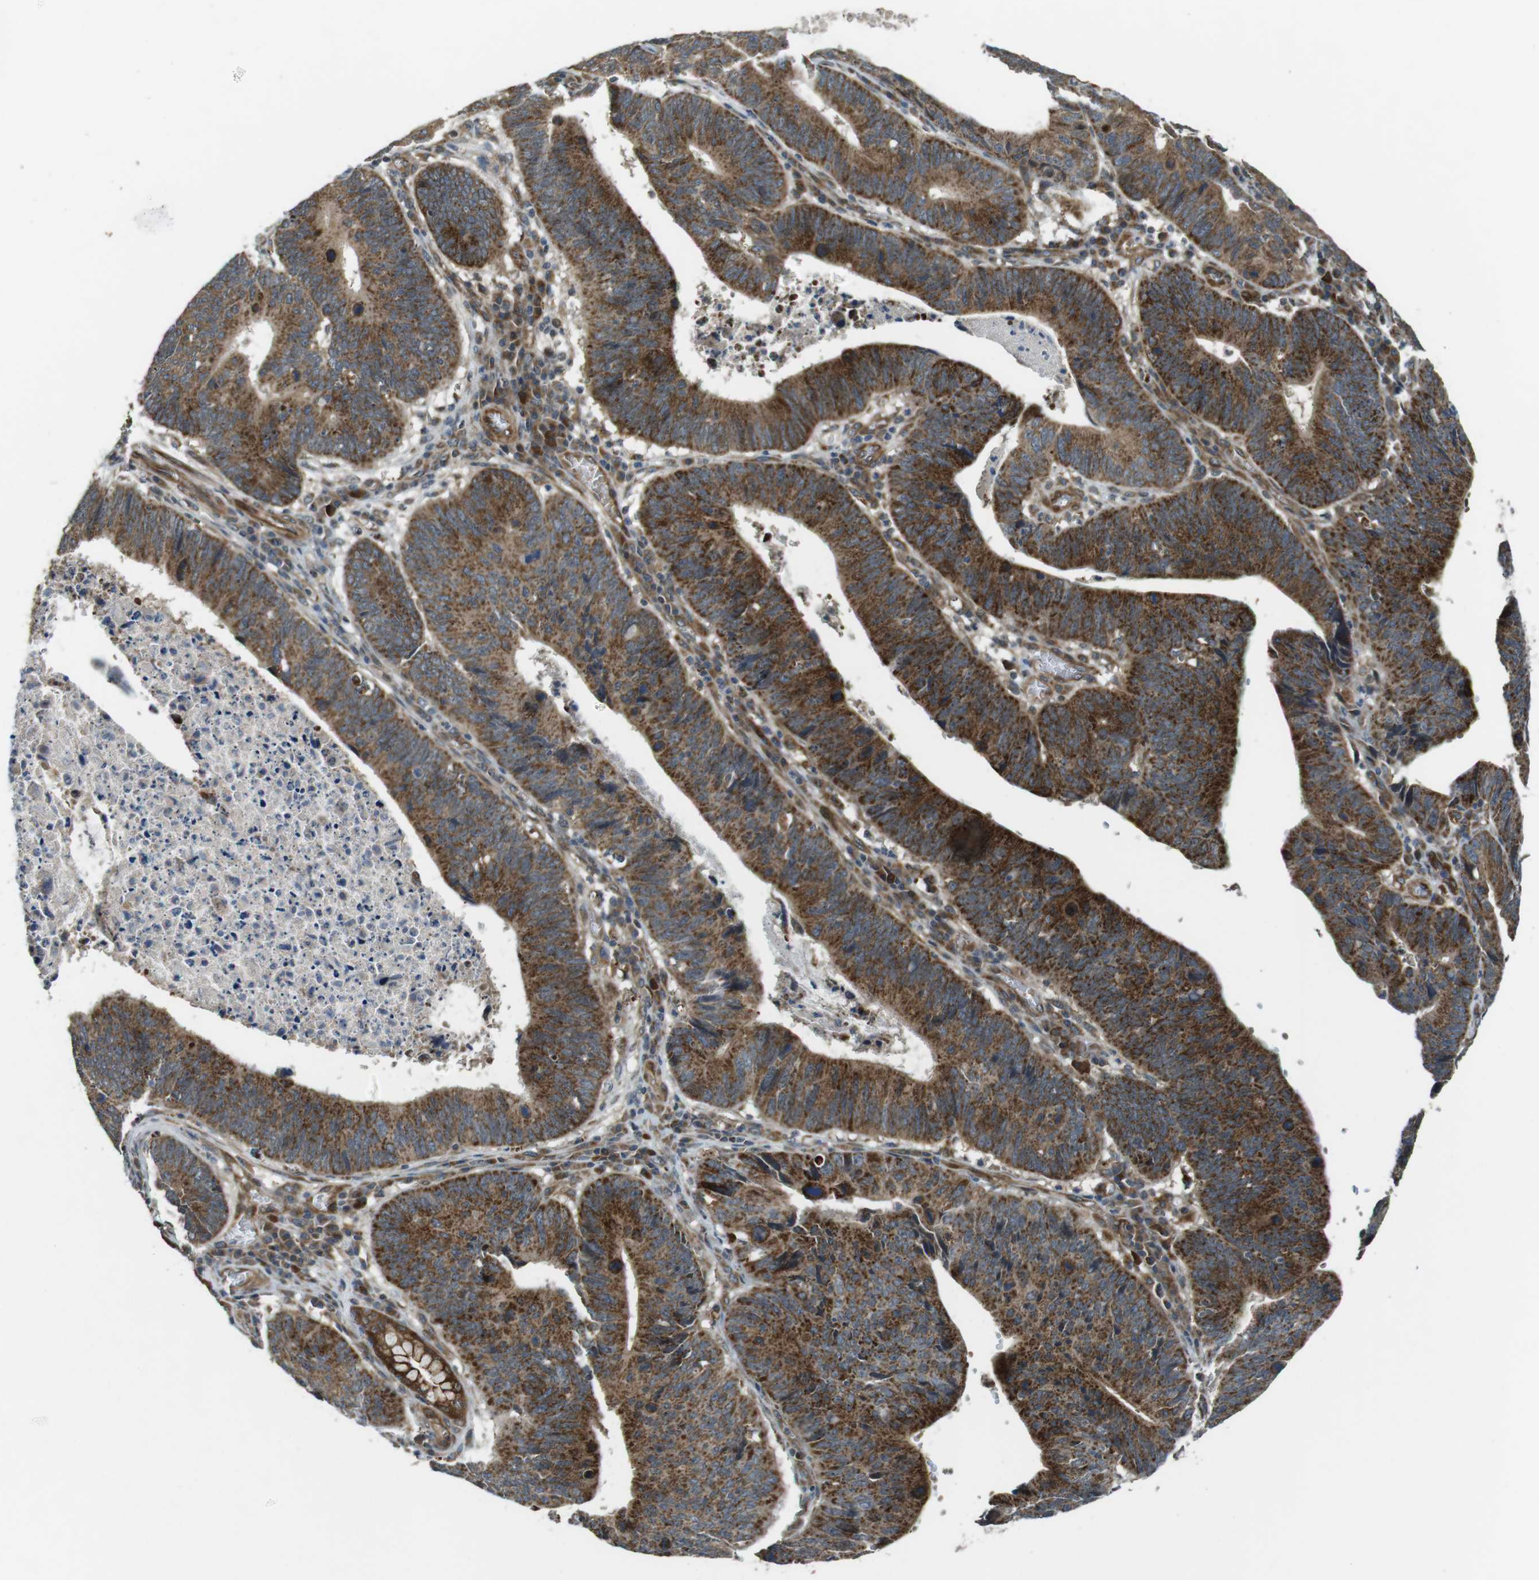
{"staining": {"intensity": "strong", "quantity": ">75%", "location": "cytoplasmic/membranous"}, "tissue": "stomach cancer", "cell_type": "Tumor cells", "image_type": "cancer", "snomed": [{"axis": "morphology", "description": "Adenocarcinoma, NOS"}, {"axis": "topography", "description": "Stomach"}], "caption": "Strong cytoplasmic/membranous expression is appreciated in about >75% of tumor cells in stomach adenocarcinoma. Nuclei are stained in blue.", "gene": "IFFO2", "patient": {"sex": "male", "age": 59}}